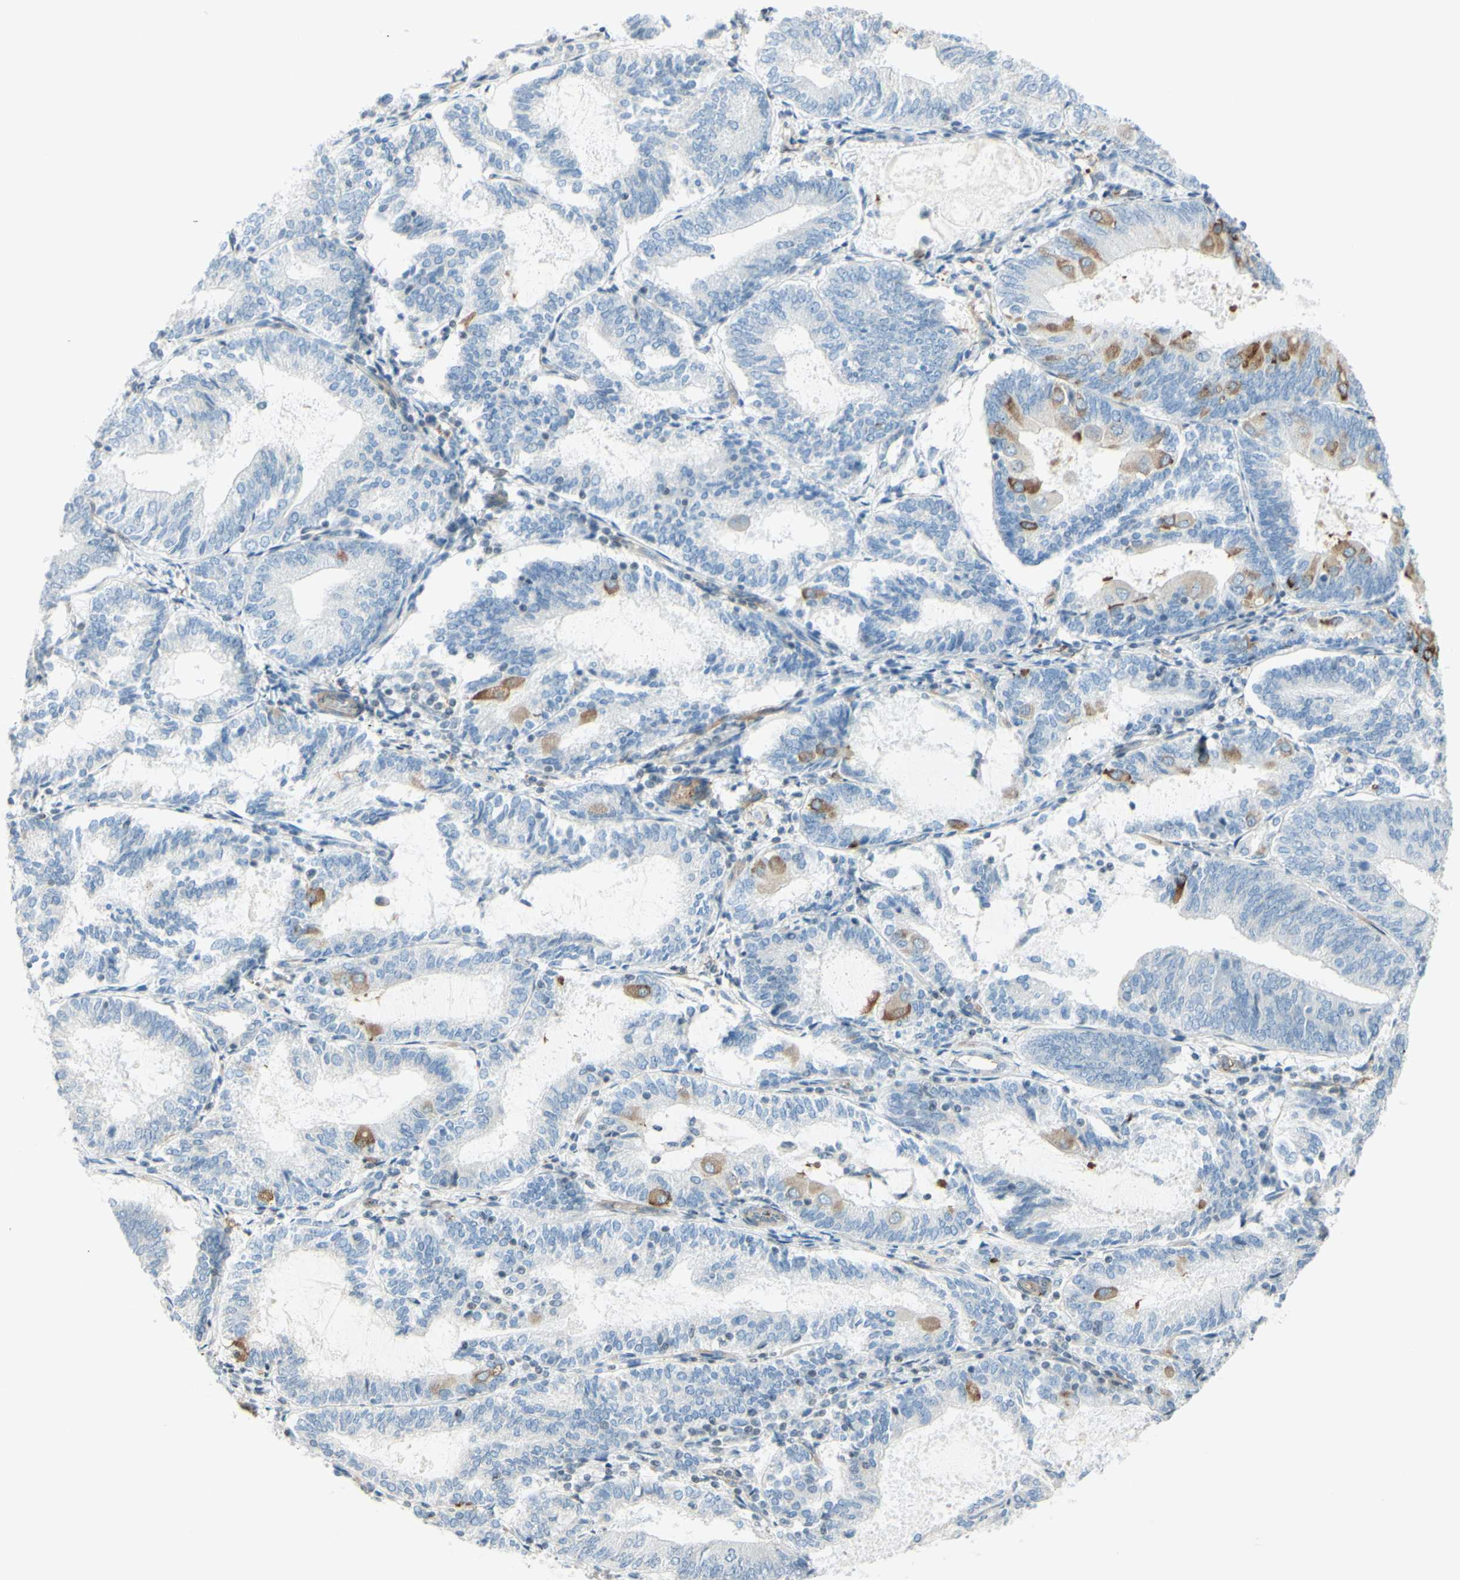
{"staining": {"intensity": "moderate", "quantity": "<25%", "location": "cytoplasmic/membranous"}, "tissue": "endometrial cancer", "cell_type": "Tumor cells", "image_type": "cancer", "snomed": [{"axis": "morphology", "description": "Adenocarcinoma, NOS"}, {"axis": "topography", "description": "Endometrium"}], "caption": "Approximately <25% of tumor cells in human endometrial cancer (adenocarcinoma) show moderate cytoplasmic/membranous protein expression as visualized by brown immunohistochemical staining.", "gene": "MAP1B", "patient": {"sex": "female", "age": 81}}